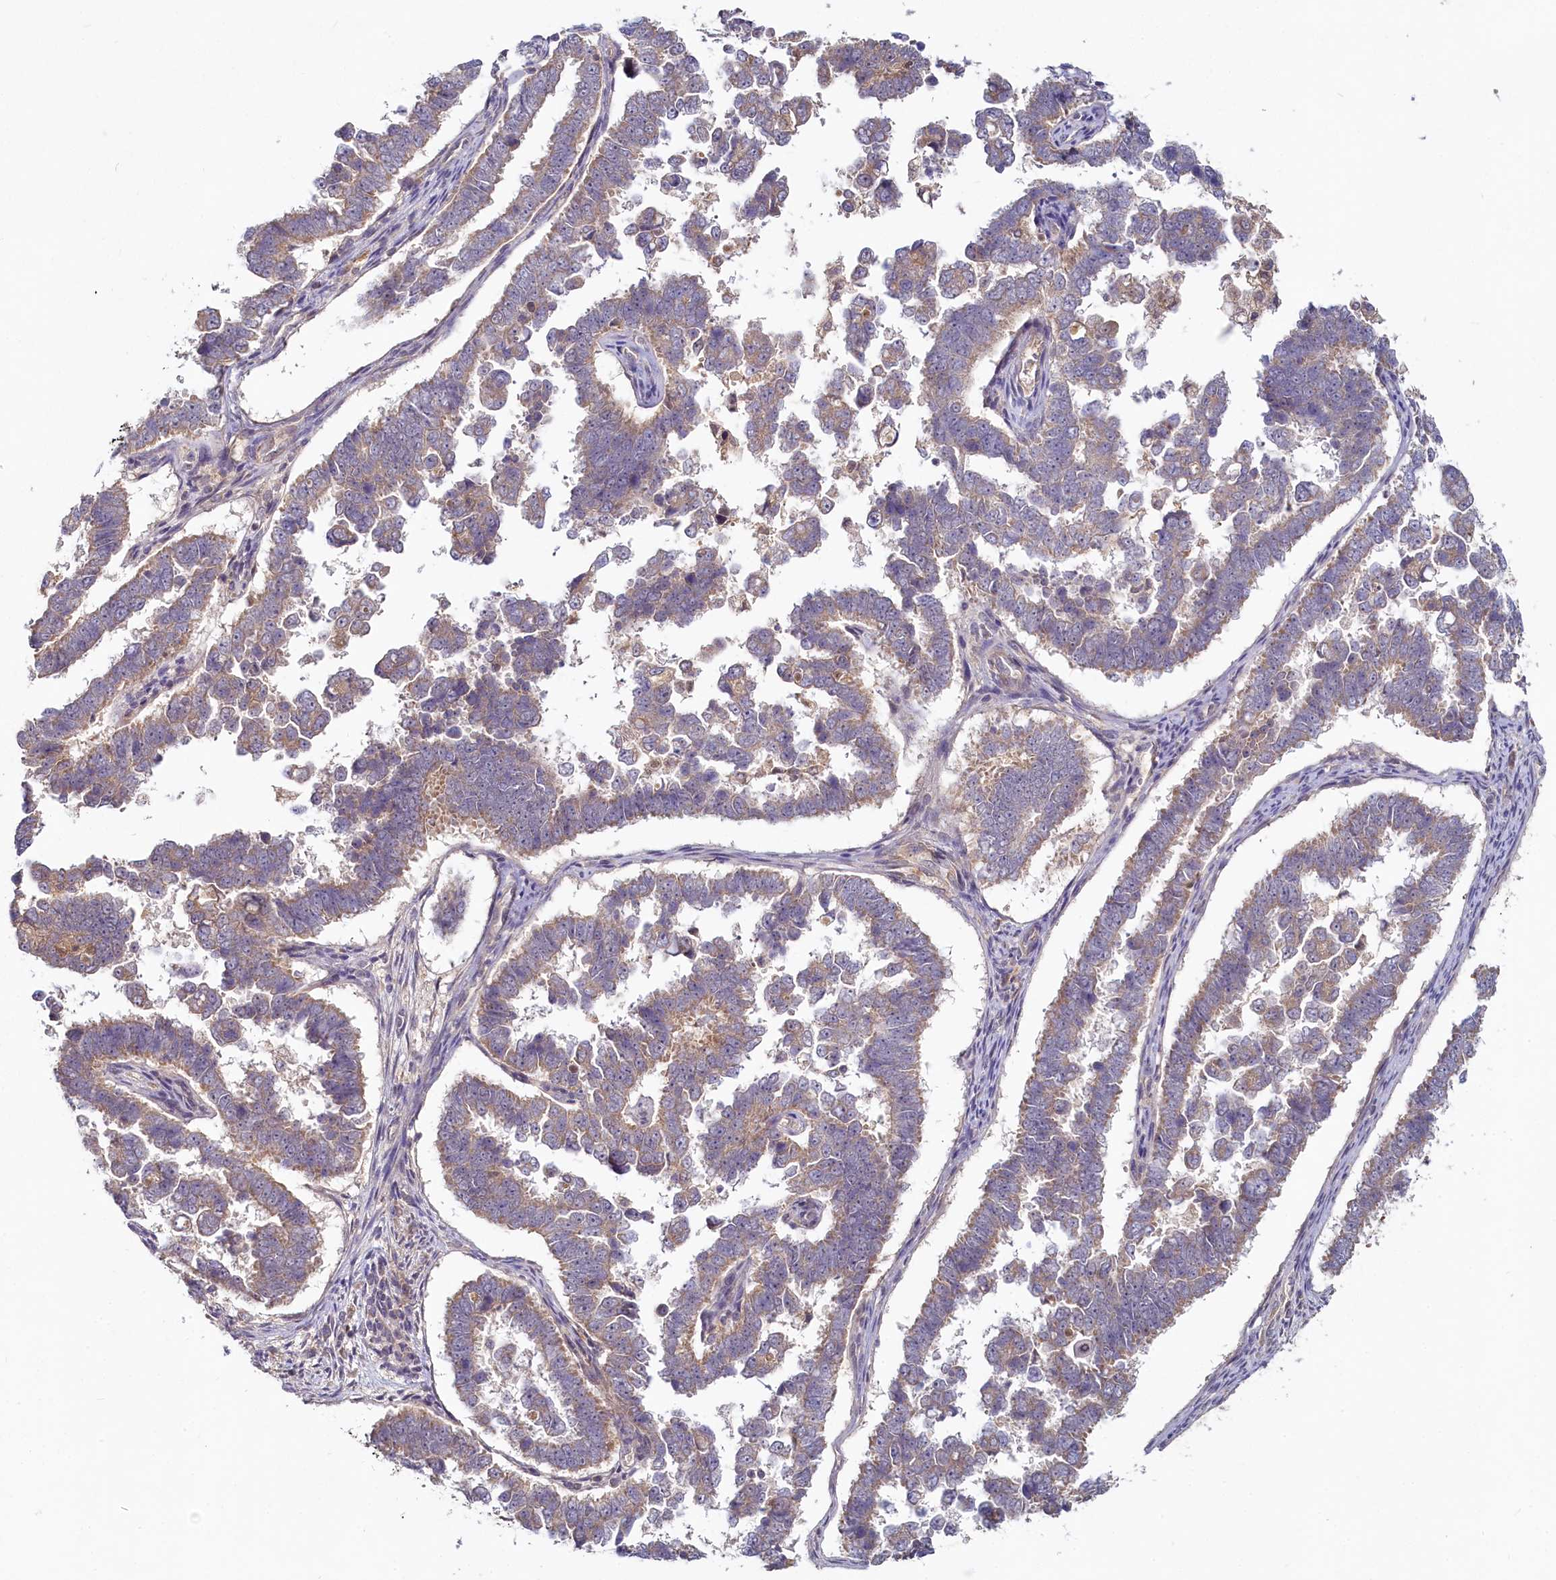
{"staining": {"intensity": "weak", "quantity": "25%-75%", "location": "cytoplasmic/membranous"}, "tissue": "endometrial cancer", "cell_type": "Tumor cells", "image_type": "cancer", "snomed": [{"axis": "morphology", "description": "Adenocarcinoma, NOS"}, {"axis": "topography", "description": "Endometrium"}], "caption": "Immunohistochemical staining of endometrial cancer (adenocarcinoma) shows low levels of weak cytoplasmic/membranous staining in approximately 25%-75% of tumor cells.", "gene": "HERC3", "patient": {"sex": "female", "age": 75}}